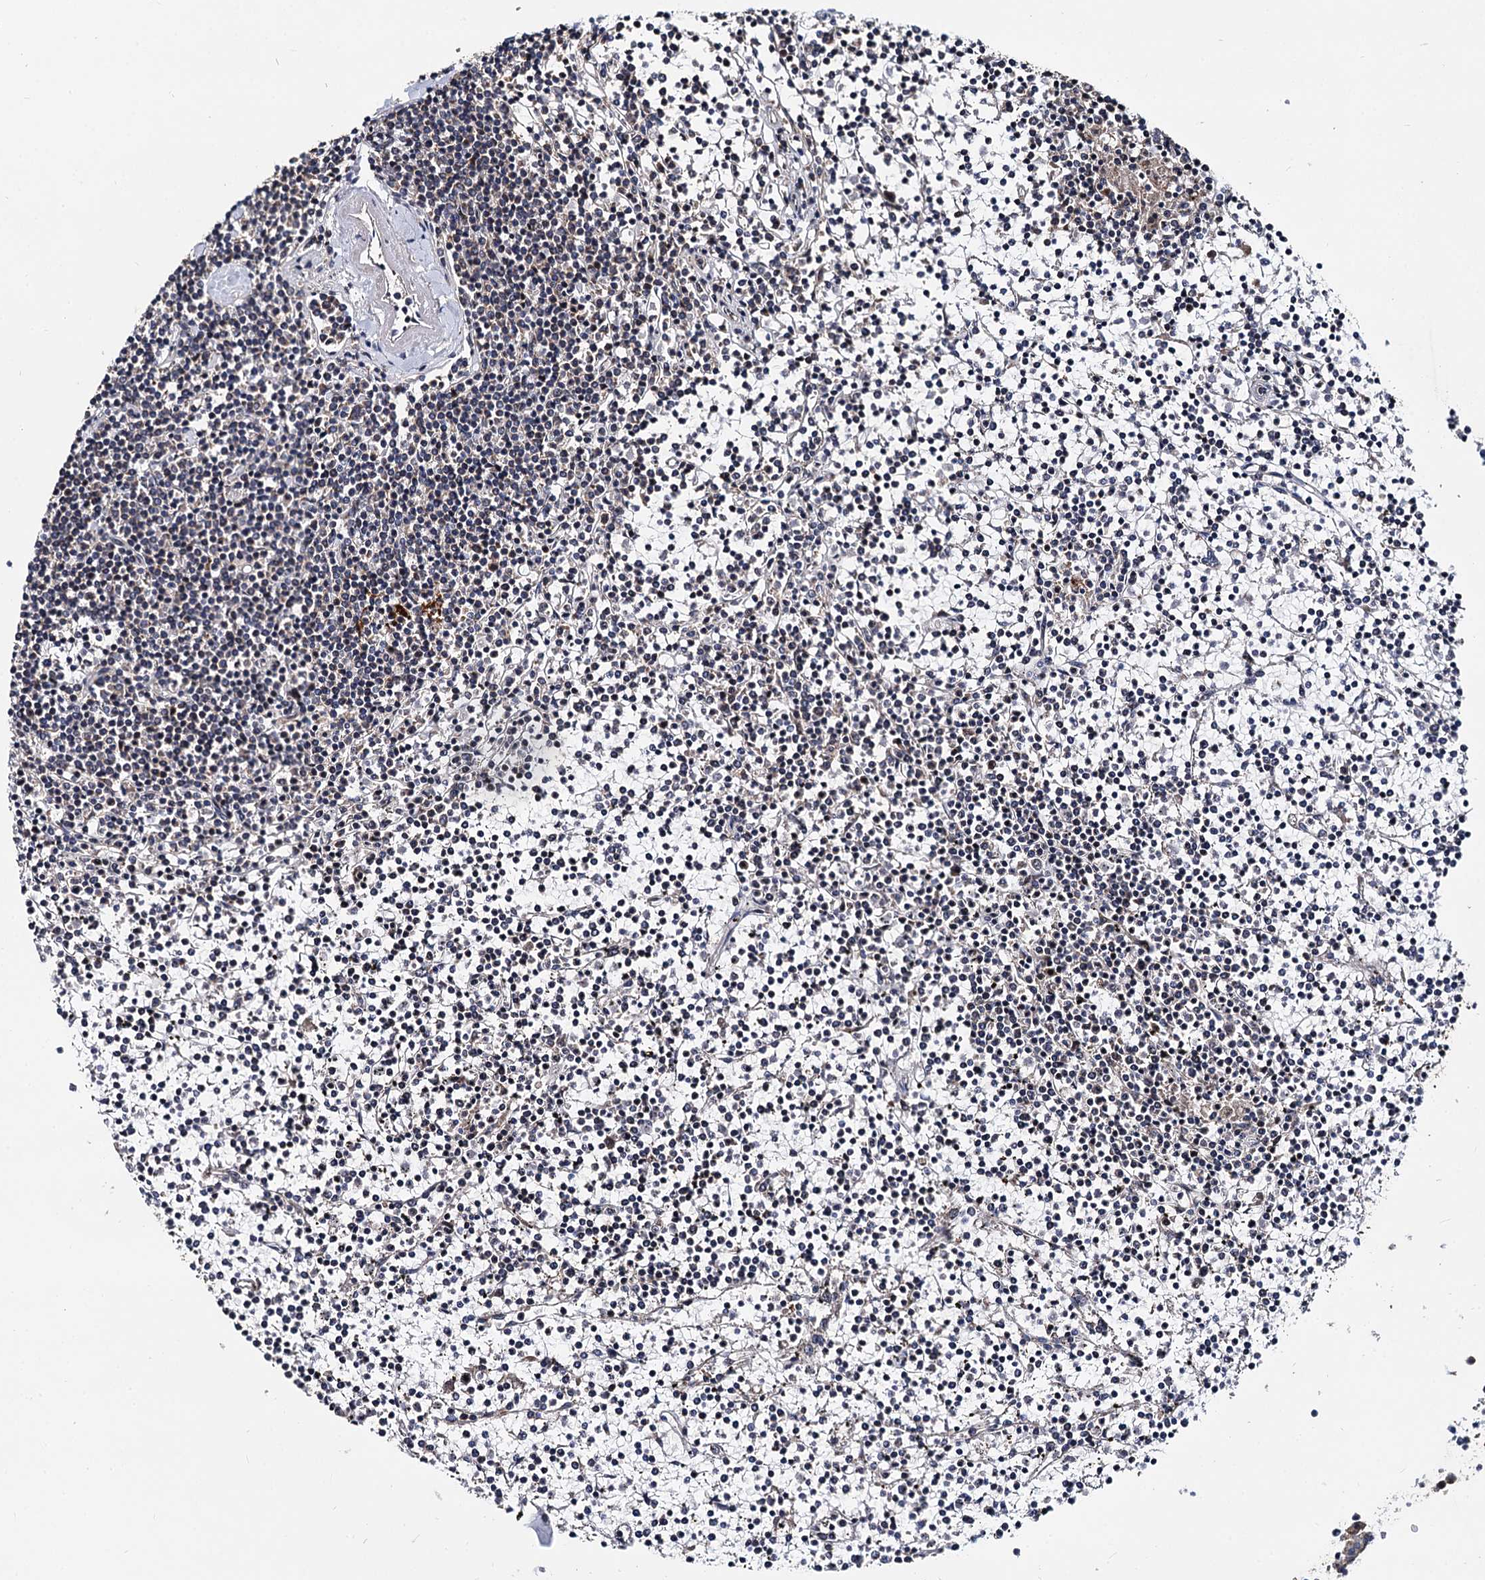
{"staining": {"intensity": "negative", "quantity": "none", "location": "none"}, "tissue": "lymphoma", "cell_type": "Tumor cells", "image_type": "cancer", "snomed": [{"axis": "morphology", "description": "Malignant lymphoma, non-Hodgkin's type, Low grade"}, {"axis": "topography", "description": "Spleen"}], "caption": "Malignant lymphoma, non-Hodgkin's type (low-grade) was stained to show a protein in brown. There is no significant staining in tumor cells. (DAB (3,3'-diaminobenzidine) immunohistochemistry (IHC) with hematoxylin counter stain).", "gene": "SPRYD3", "patient": {"sex": "female", "age": 19}}